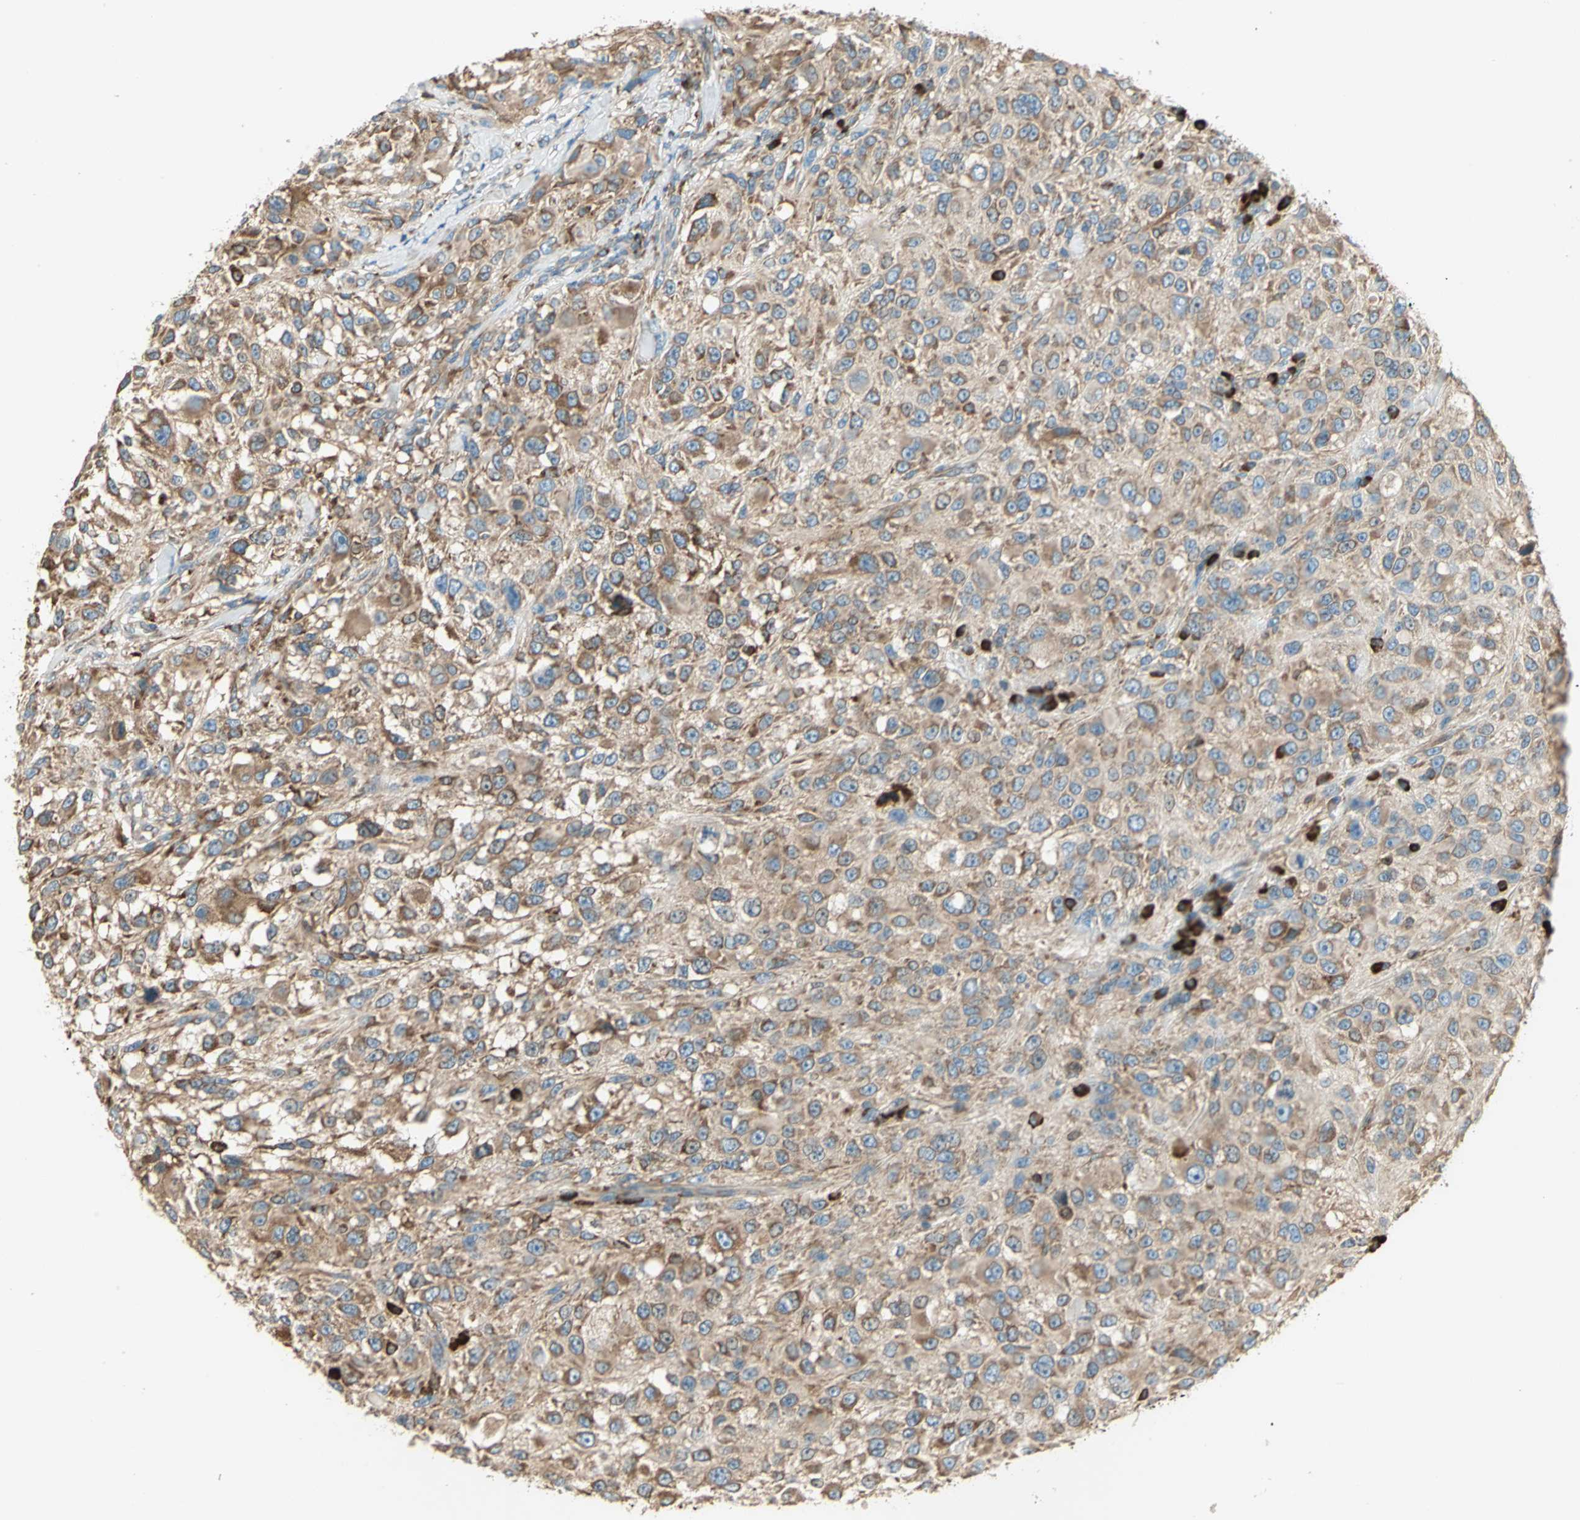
{"staining": {"intensity": "moderate", "quantity": ">75%", "location": "cytoplasmic/membranous"}, "tissue": "melanoma", "cell_type": "Tumor cells", "image_type": "cancer", "snomed": [{"axis": "morphology", "description": "Necrosis, NOS"}, {"axis": "morphology", "description": "Malignant melanoma, NOS"}, {"axis": "topography", "description": "Skin"}], "caption": "Immunohistochemistry of malignant melanoma shows medium levels of moderate cytoplasmic/membranous positivity in approximately >75% of tumor cells.", "gene": "PDIA4", "patient": {"sex": "female", "age": 87}}